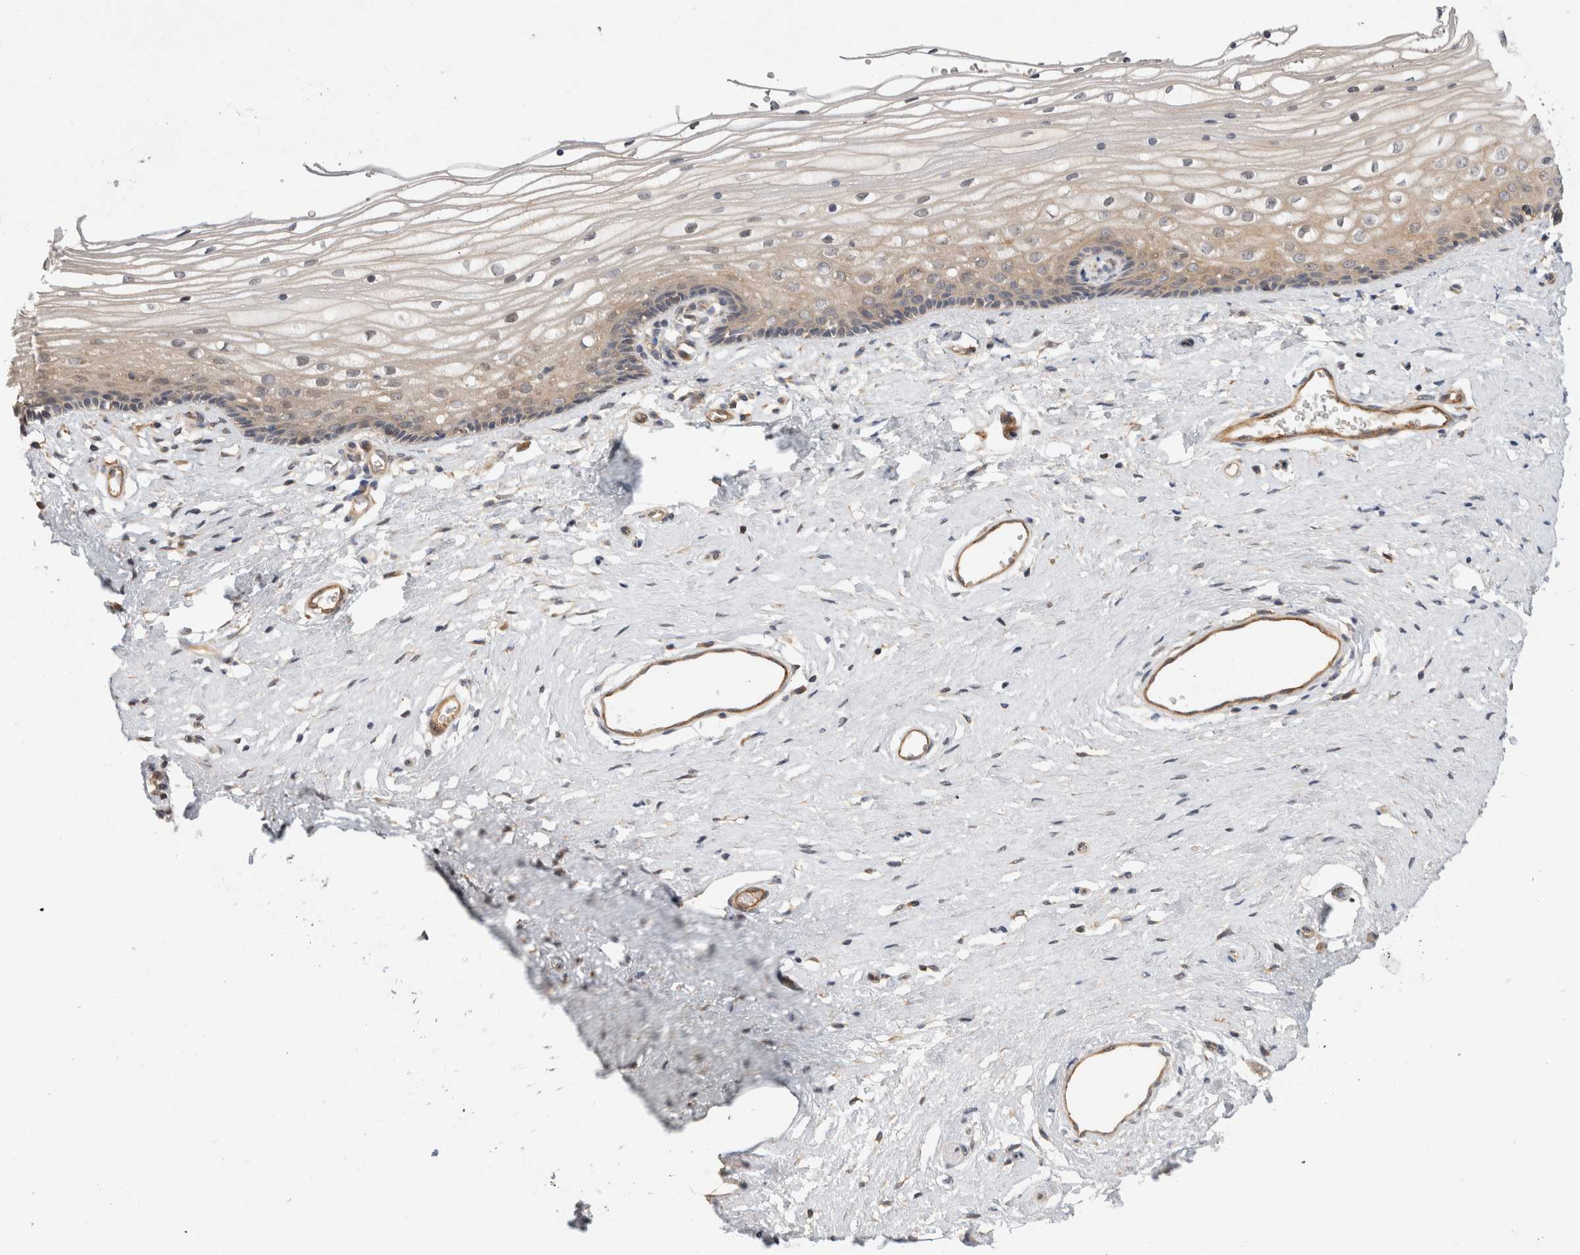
{"staining": {"intensity": "weak", "quantity": "25%-75%", "location": "cytoplasmic/membranous"}, "tissue": "vagina", "cell_type": "Squamous epithelial cells", "image_type": "normal", "snomed": [{"axis": "morphology", "description": "Normal tissue, NOS"}, {"axis": "topography", "description": "Vagina"}], "caption": "Vagina stained for a protein displays weak cytoplasmic/membranous positivity in squamous epithelial cells. The protein is shown in brown color, while the nuclei are stained blue.", "gene": "PGM1", "patient": {"sex": "female", "age": 46}}